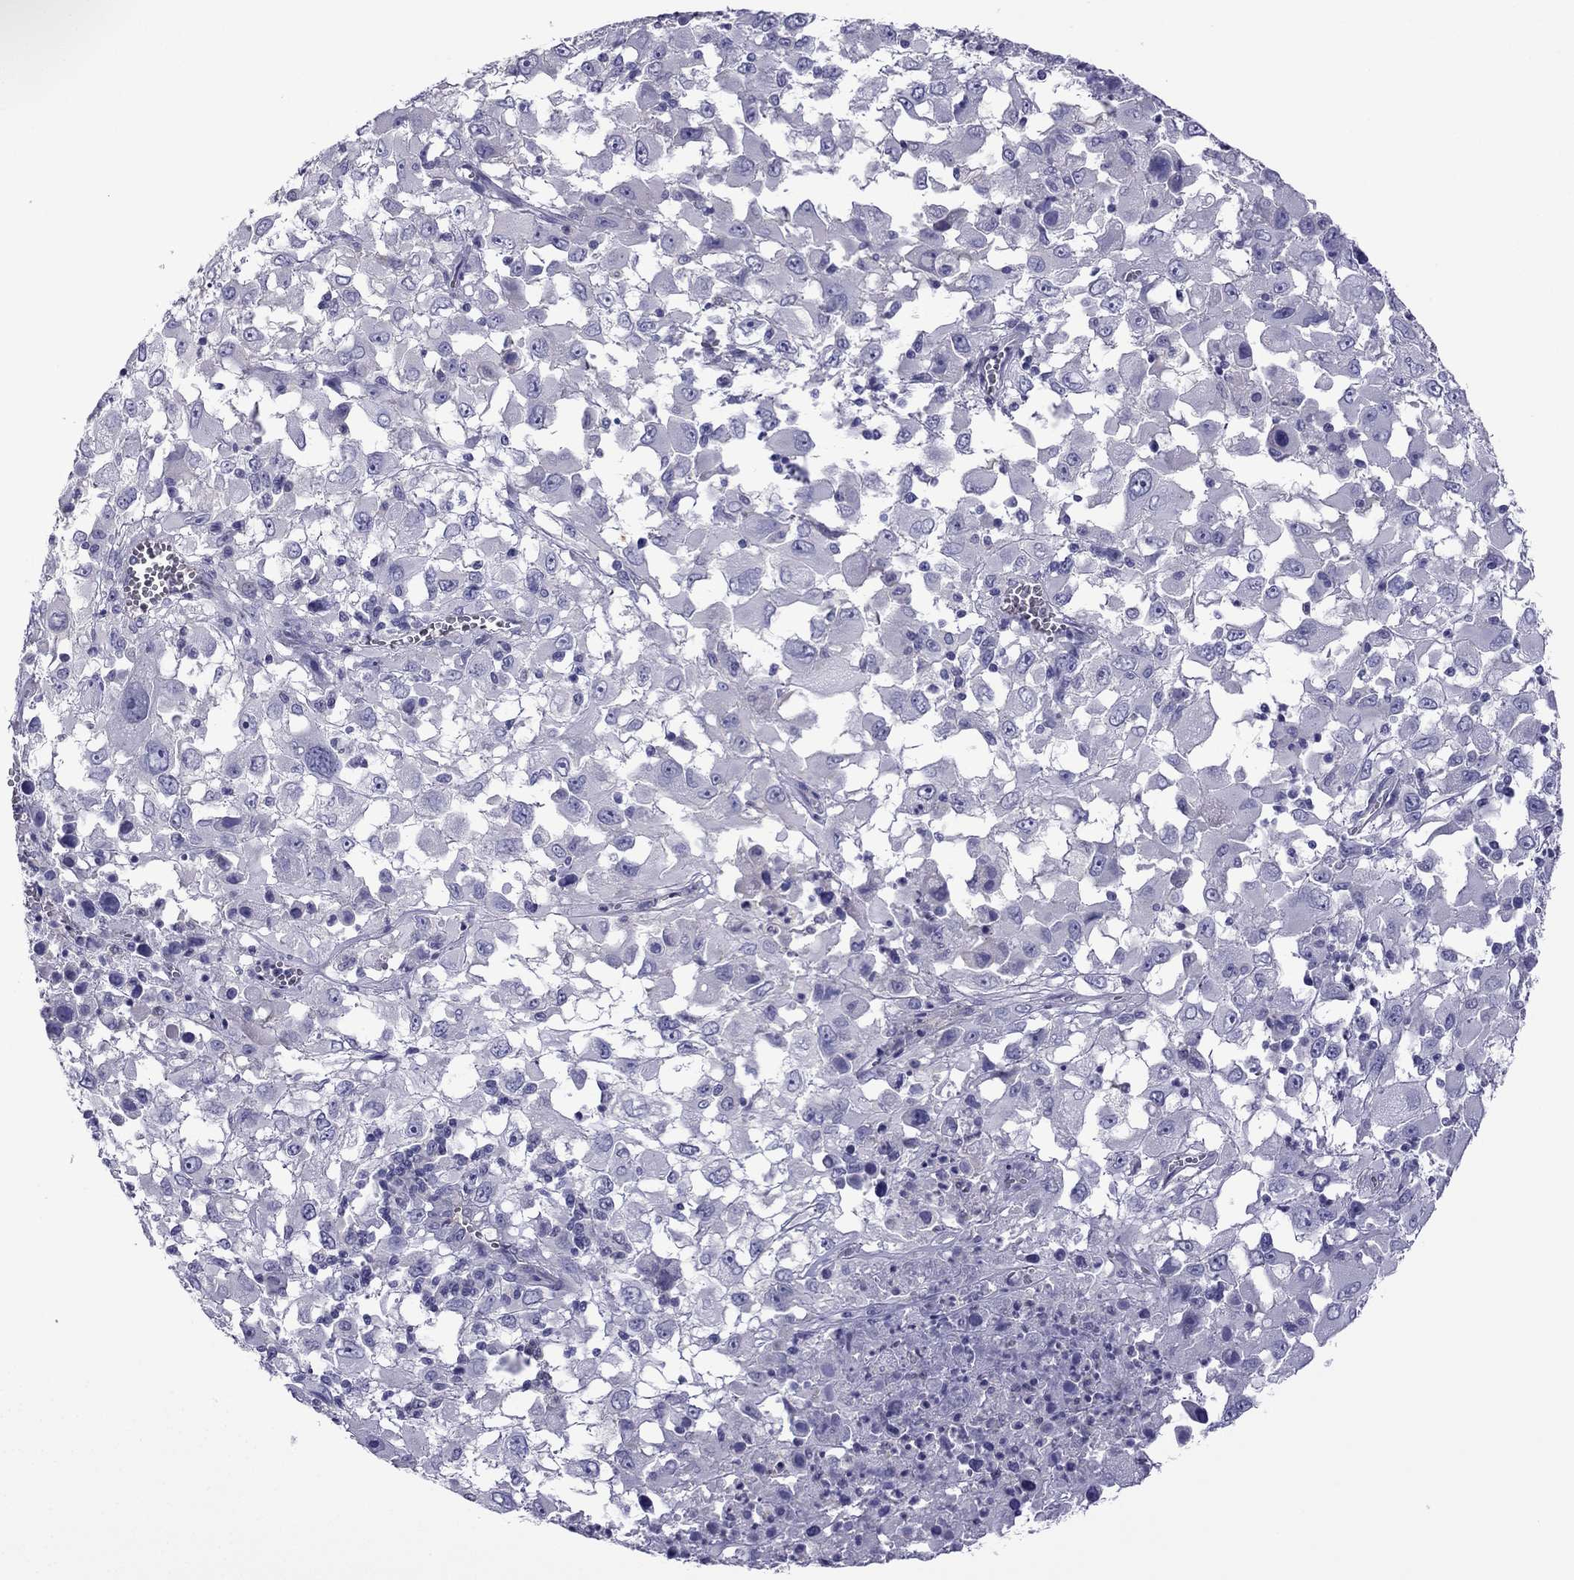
{"staining": {"intensity": "negative", "quantity": "none", "location": "none"}, "tissue": "melanoma", "cell_type": "Tumor cells", "image_type": "cancer", "snomed": [{"axis": "morphology", "description": "Malignant melanoma, Metastatic site"}, {"axis": "topography", "description": "Soft tissue"}], "caption": "Immunohistochemistry image of neoplastic tissue: malignant melanoma (metastatic site) stained with DAB reveals no significant protein expression in tumor cells. (DAB (3,3'-diaminobenzidine) IHC visualized using brightfield microscopy, high magnification).", "gene": "GJA8", "patient": {"sex": "male", "age": 50}}